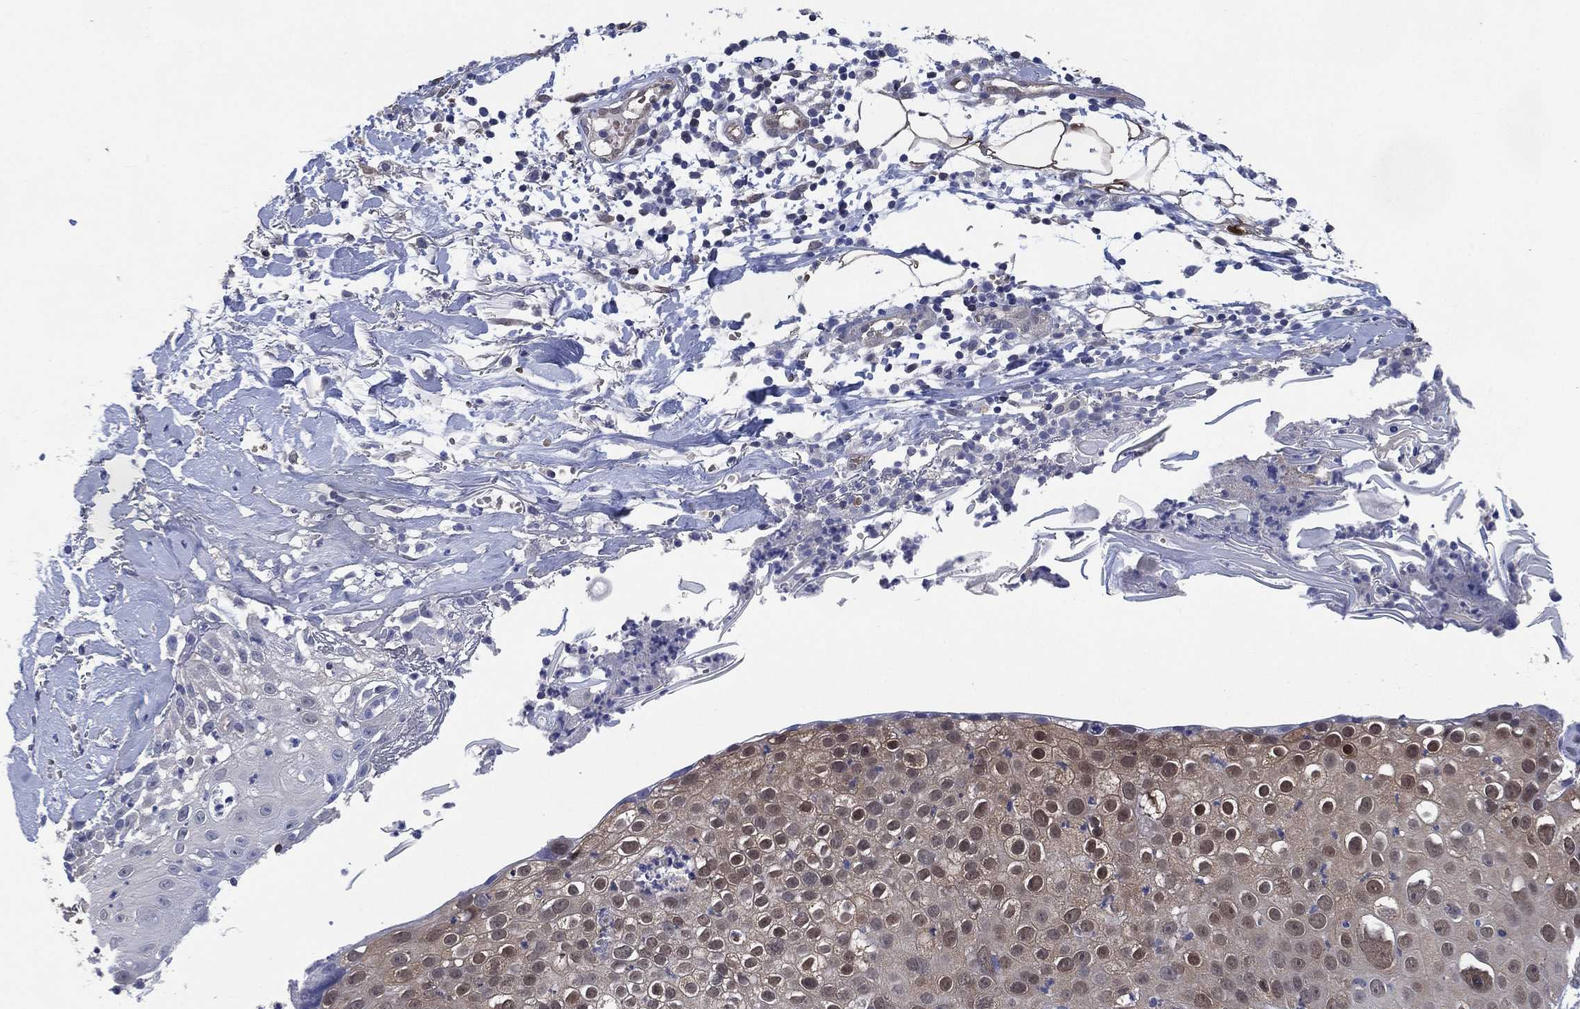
{"staining": {"intensity": "weak", "quantity": "<25%", "location": "cytoplasmic/membranous,nuclear"}, "tissue": "skin cancer", "cell_type": "Tumor cells", "image_type": "cancer", "snomed": [{"axis": "morphology", "description": "Squamous cell carcinoma, NOS"}, {"axis": "topography", "description": "Skin"}], "caption": "An immunohistochemistry photomicrograph of skin cancer is shown. There is no staining in tumor cells of skin cancer. (Stains: DAB (3,3'-diaminobenzidine) immunohistochemistry (IHC) with hematoxylin counter stain, Microscopy: brightfield microscopy at high magnification).", "gene": "AK1", "patient": {"sex": "male", "age": 71}}